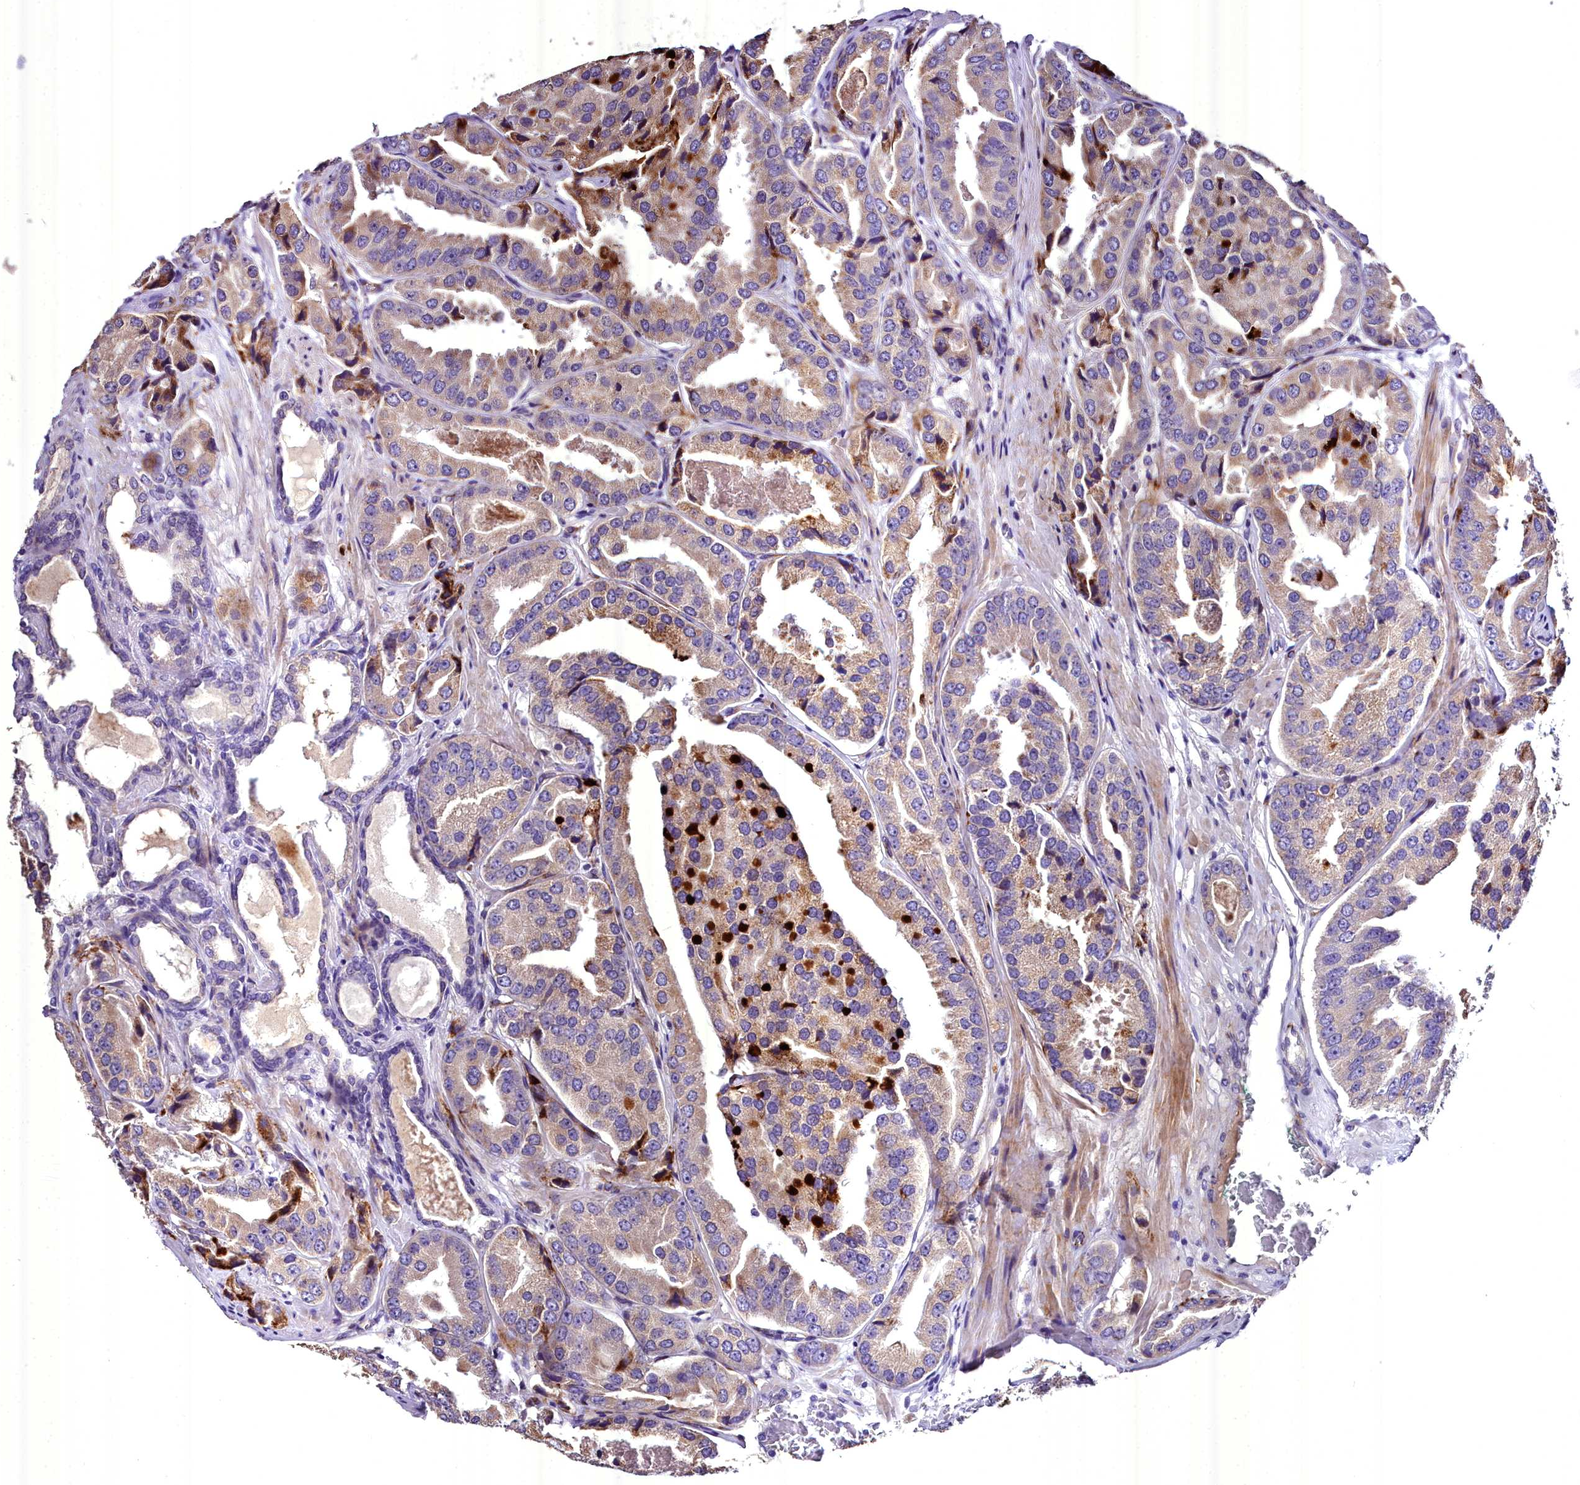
{"staining": {"intensity": "weak", "quantity": "25%-75%", "location": "cytoplasmic/membranous"}, "tissue": "prostate cancer", "cell_type": "Tumor cells", "image_type": "cancer", "snomed": [{"axis": "morphology", "description": "Adenocarcinoma, High grade"}, {"axis": "topography", "description": "Prostate"}], "caption": "This histopathology image displays high-grade adenocarcinoma (prostate) stained with immunohistochemistry to label a protein in brown. The cytoplasmic/membranous of tumor cells show weak positivity for the protein. Nuclei are counter-stained blue.", "gene": "MS4A18", "patient": {"sex": "male", "age": 63}}